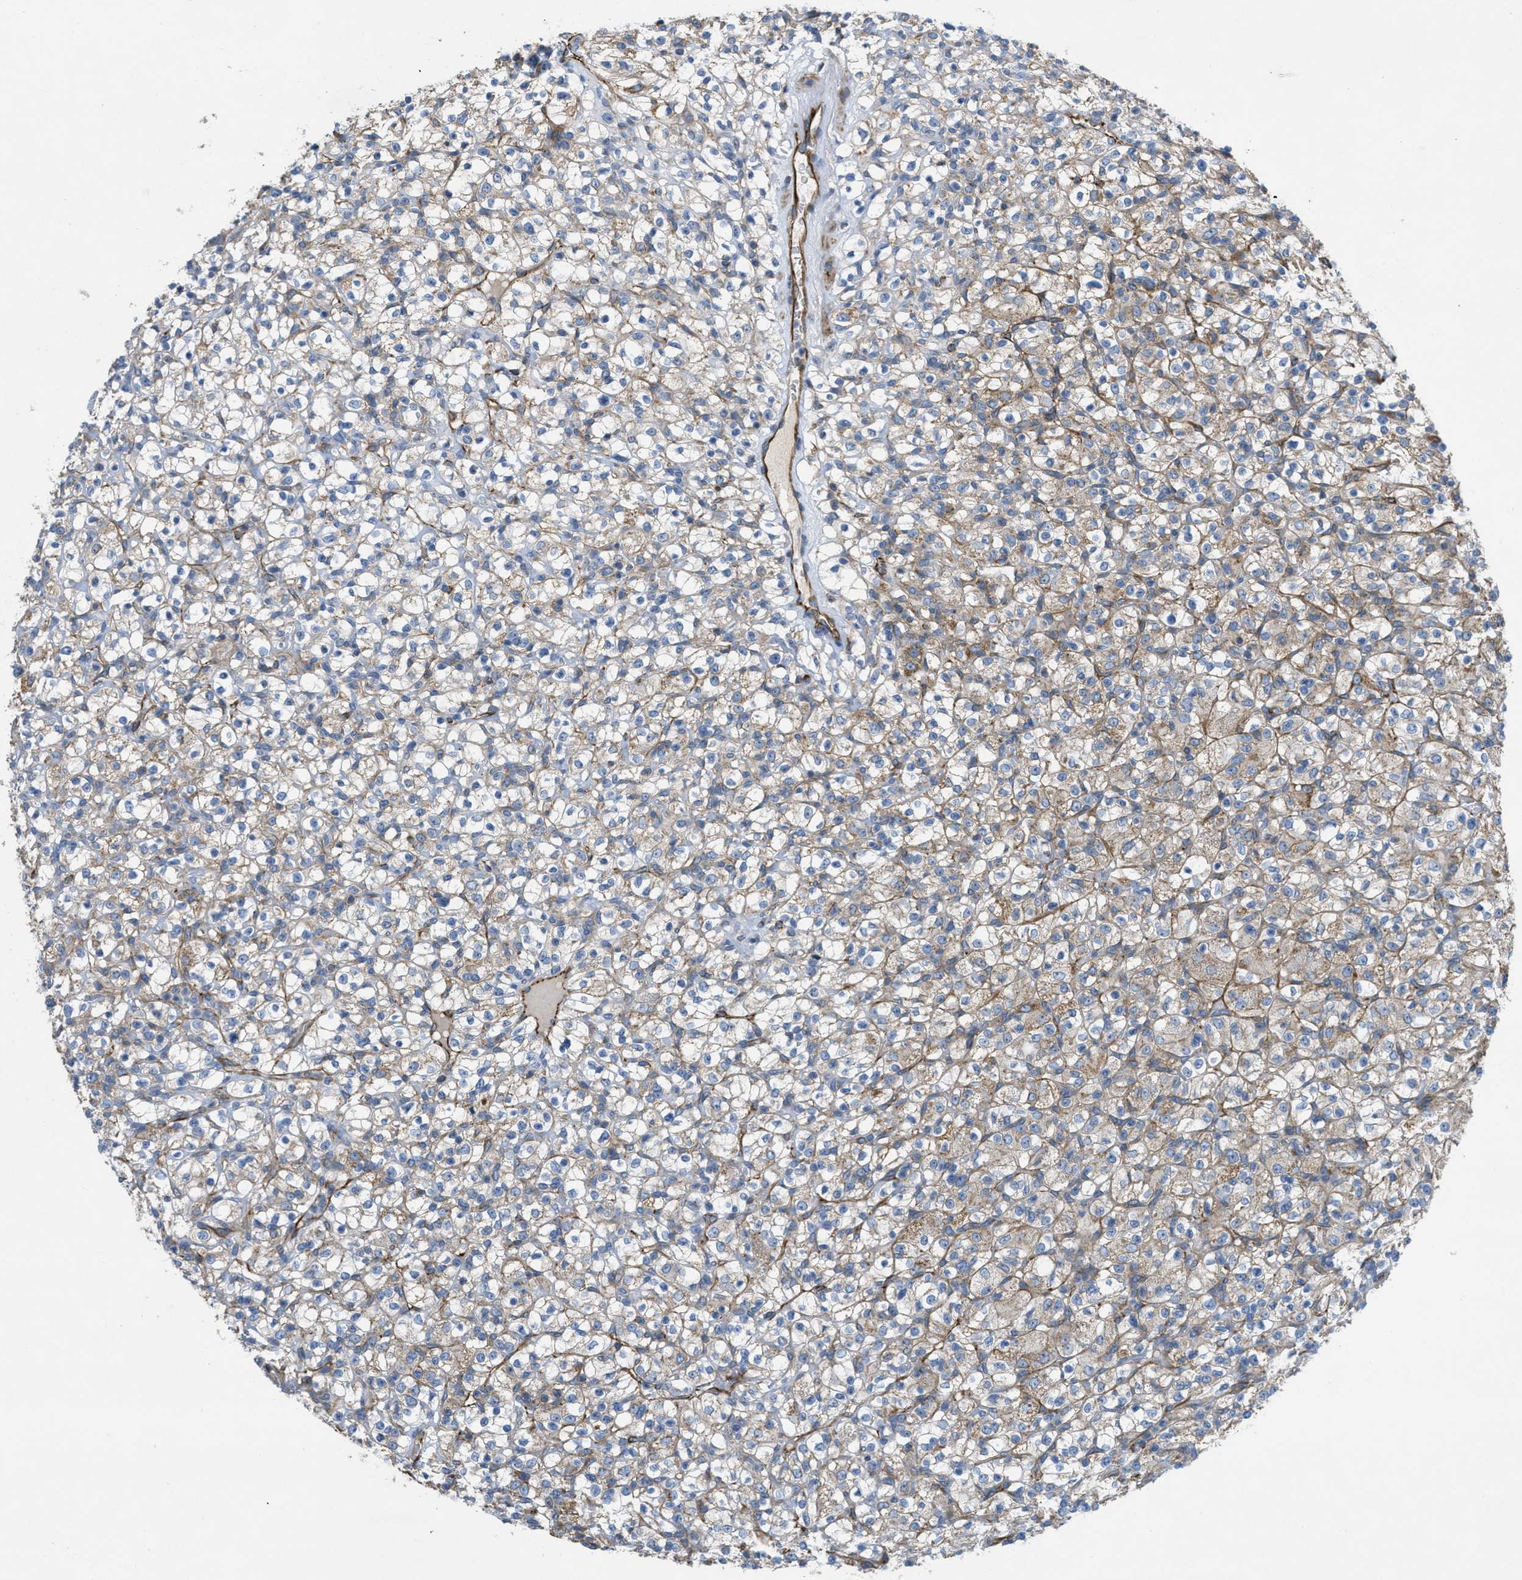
{"staining": {"intensity": "moderate", "quantity": "<25%", "location": "cytoplasmic/membranous"}, "tissue": "renal cancer", "cell_type": "Tumor cells", "image_type": "cancer", "snomed": [{"axis": "morphology", "description": "Normal tissue, NOS"}, {"axis": "morphology", "description": "Adenocarcinoma, NOS"}, {"axis": "topography", "description": "Kidney"}], "caption": "A histopathology image showing moderate cytoplasmic/membranous positivity in about <25% of tumor cells in renal cancer, as visualized by brown immunohistochemical staining.", "gene": "BTN3A1", "patient": {"sex": "female", "age": 72}}